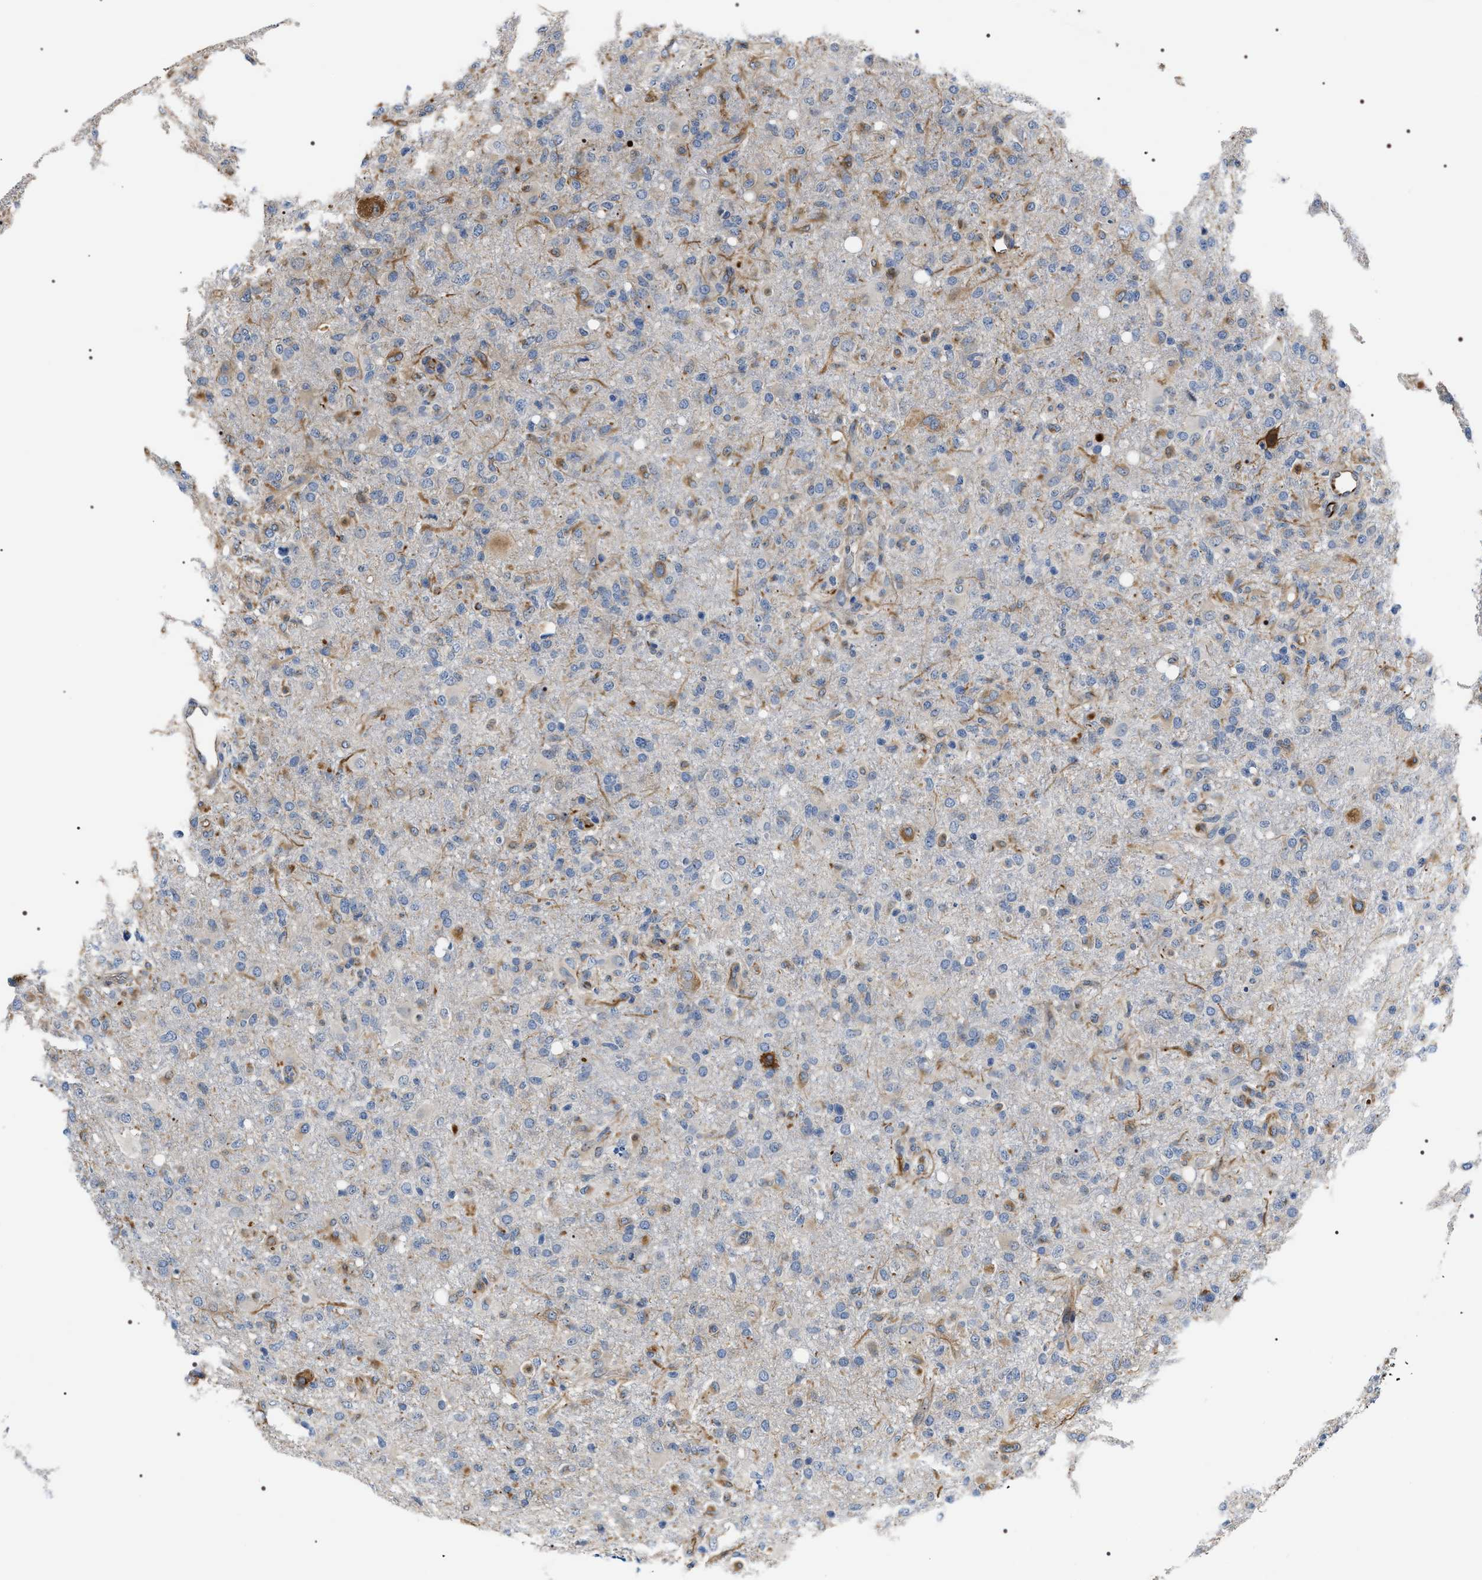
{"staining": {"intensity": "moderate", "quantity": "<25%", "location": "cytoplasmic/membranous"}, "tissue": "glioma", "cell_type": "Tumor cells", "image_type": "cancer", "snomed": [{"axis": "morphology", "description": "Glioma, malignant, High grade"}, {"axis": "topography", "description": "Brain"}], "caption": "This photomicrograph exhibits glioma stained with immunohistochemistry (IHC) to label a protein in brown. The cytoplasmic/membranous of tumor cells show moderate positivity for the protein. Nuclei are counter-stained blue.", "gene": "PKD1L1", "patient": {"sex": "female", "age": 57}}